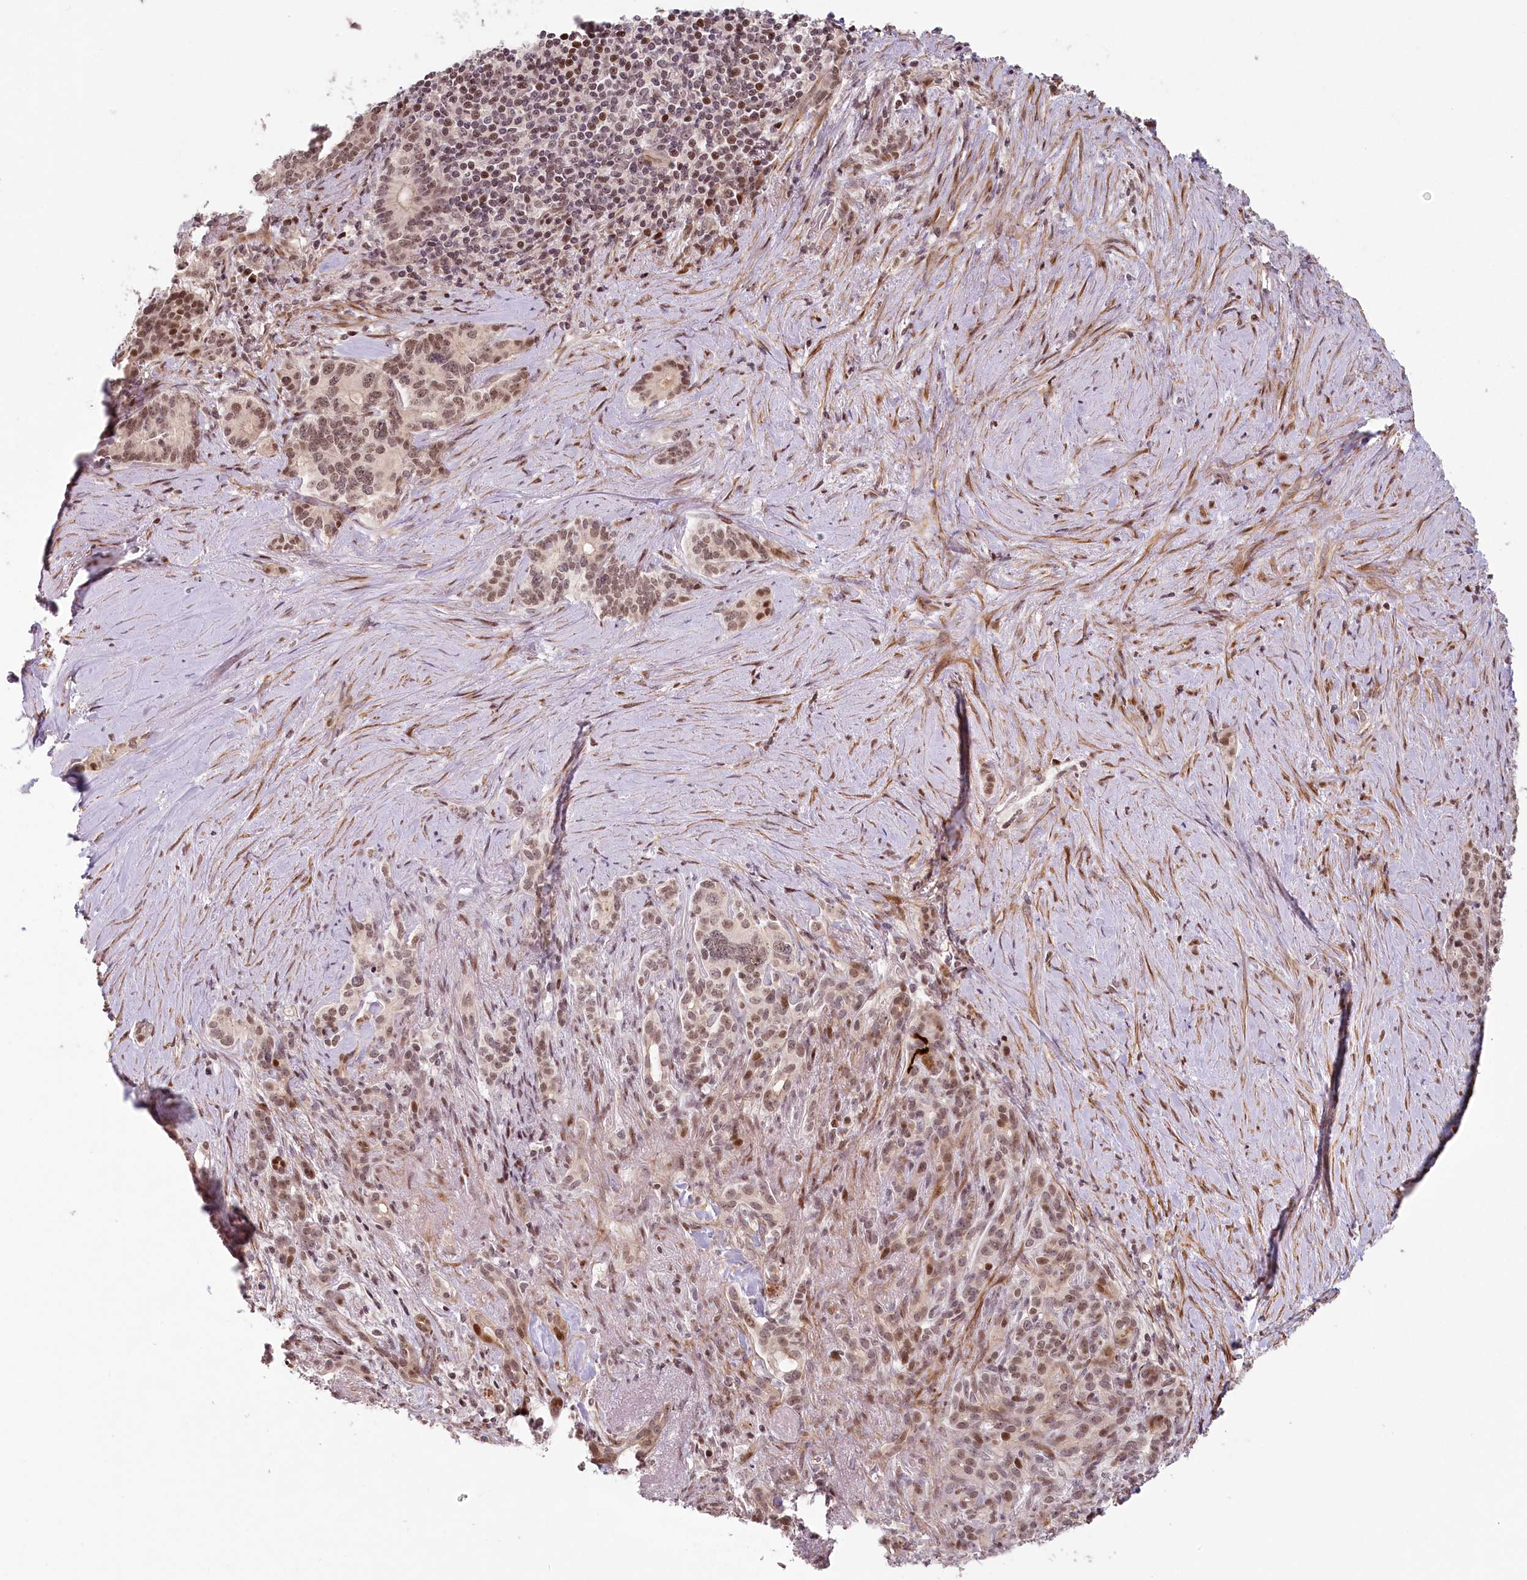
{"staining": {"intensity": "moderate", "quantity": ">75%", "location": "nuclear"}, "tissue": "pancreatic cancer", "cell_type": "Tumor cells", "image_type": "cancer", "snomed": [{"axis": "morphology", "description": "Adenocarcinoma, NOS"}, {"axis": "topography", "description": "Pancreas"}], "caption": "IHC staining of pancreatic adenocarcinoma, which demonstrates medium levels of moderate nuclear expression in about >75% of tumor cells indicating moderate nuclear protein staining. The staining was performed using DAB (brown) for protein detection and nuclei were counterstained in hematoxylin (blue).", "gene": "FAM204A", "patient": {"sex": "female", "age": 74}}